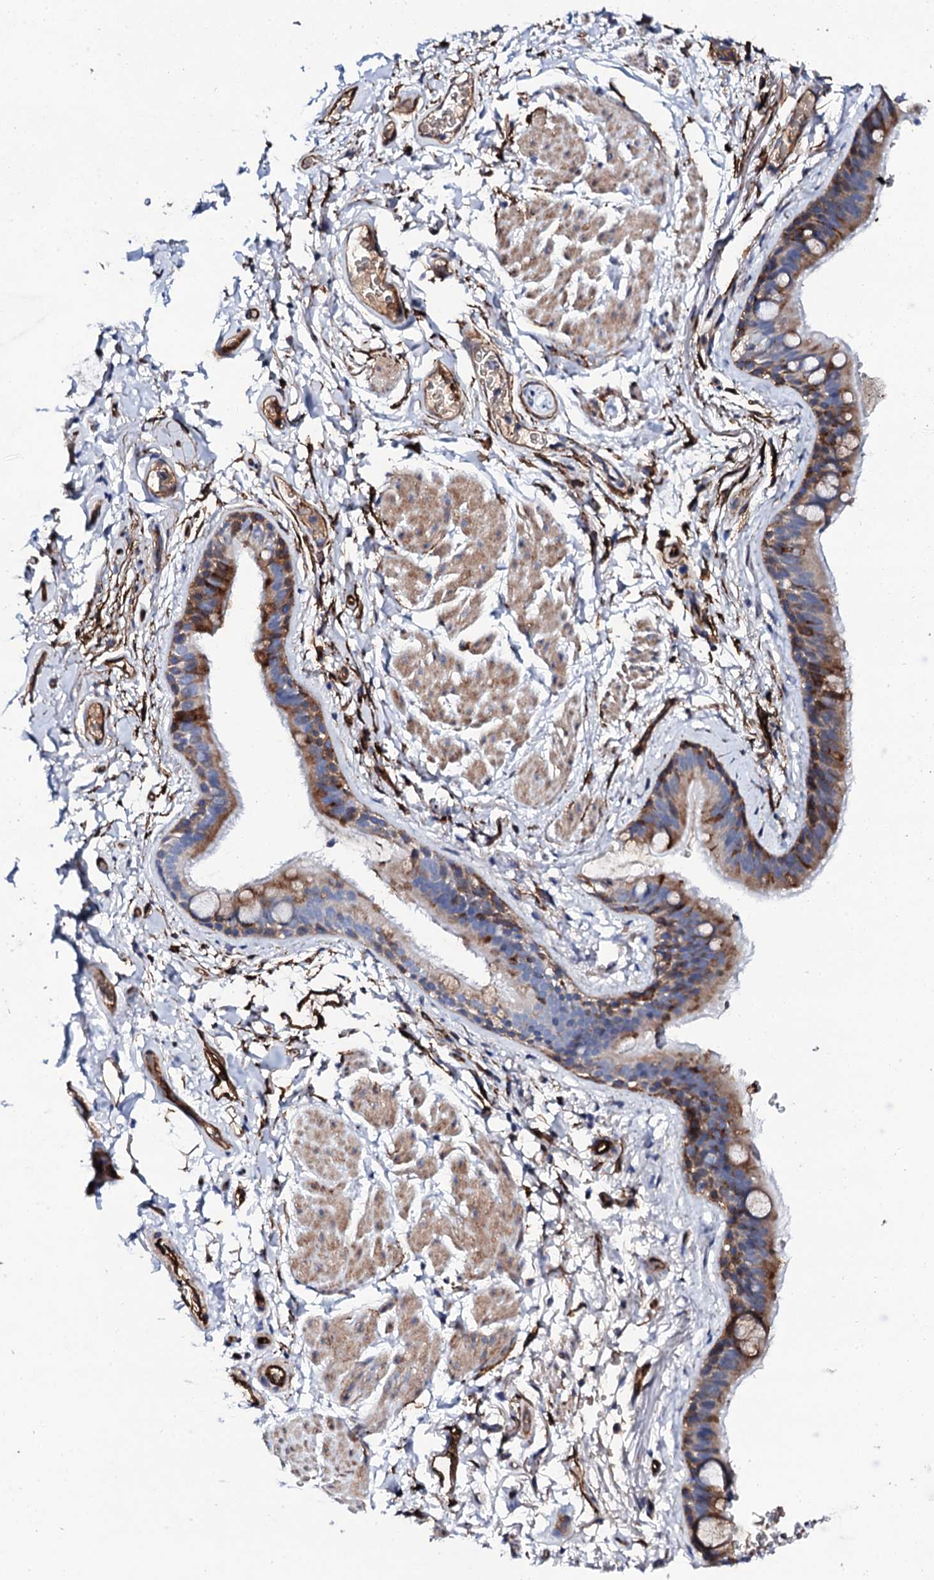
{"staining": {"intensity": "moderate", "quantity": ">75%", "location": "cytoplasmic/membranous"}, "tissue": "bronchus", "cell_type": "Respiratory epithelial cells", "image_type": "normal", "snomed": [{"axis": "morphology", "description": "Normal tissue, NOS"}, {"axis": "topography", "description": "Cartilage tissue"}], "caption": "Bronchus stained with IHC exhibits moderate cytoplasmic/membranous expression in about >75% of respiratory epithelial cells. (IHC, brightfield microscopy, high magnification).", "gene": "DBX1", "patient": {"sex": "male", "age": 63}}